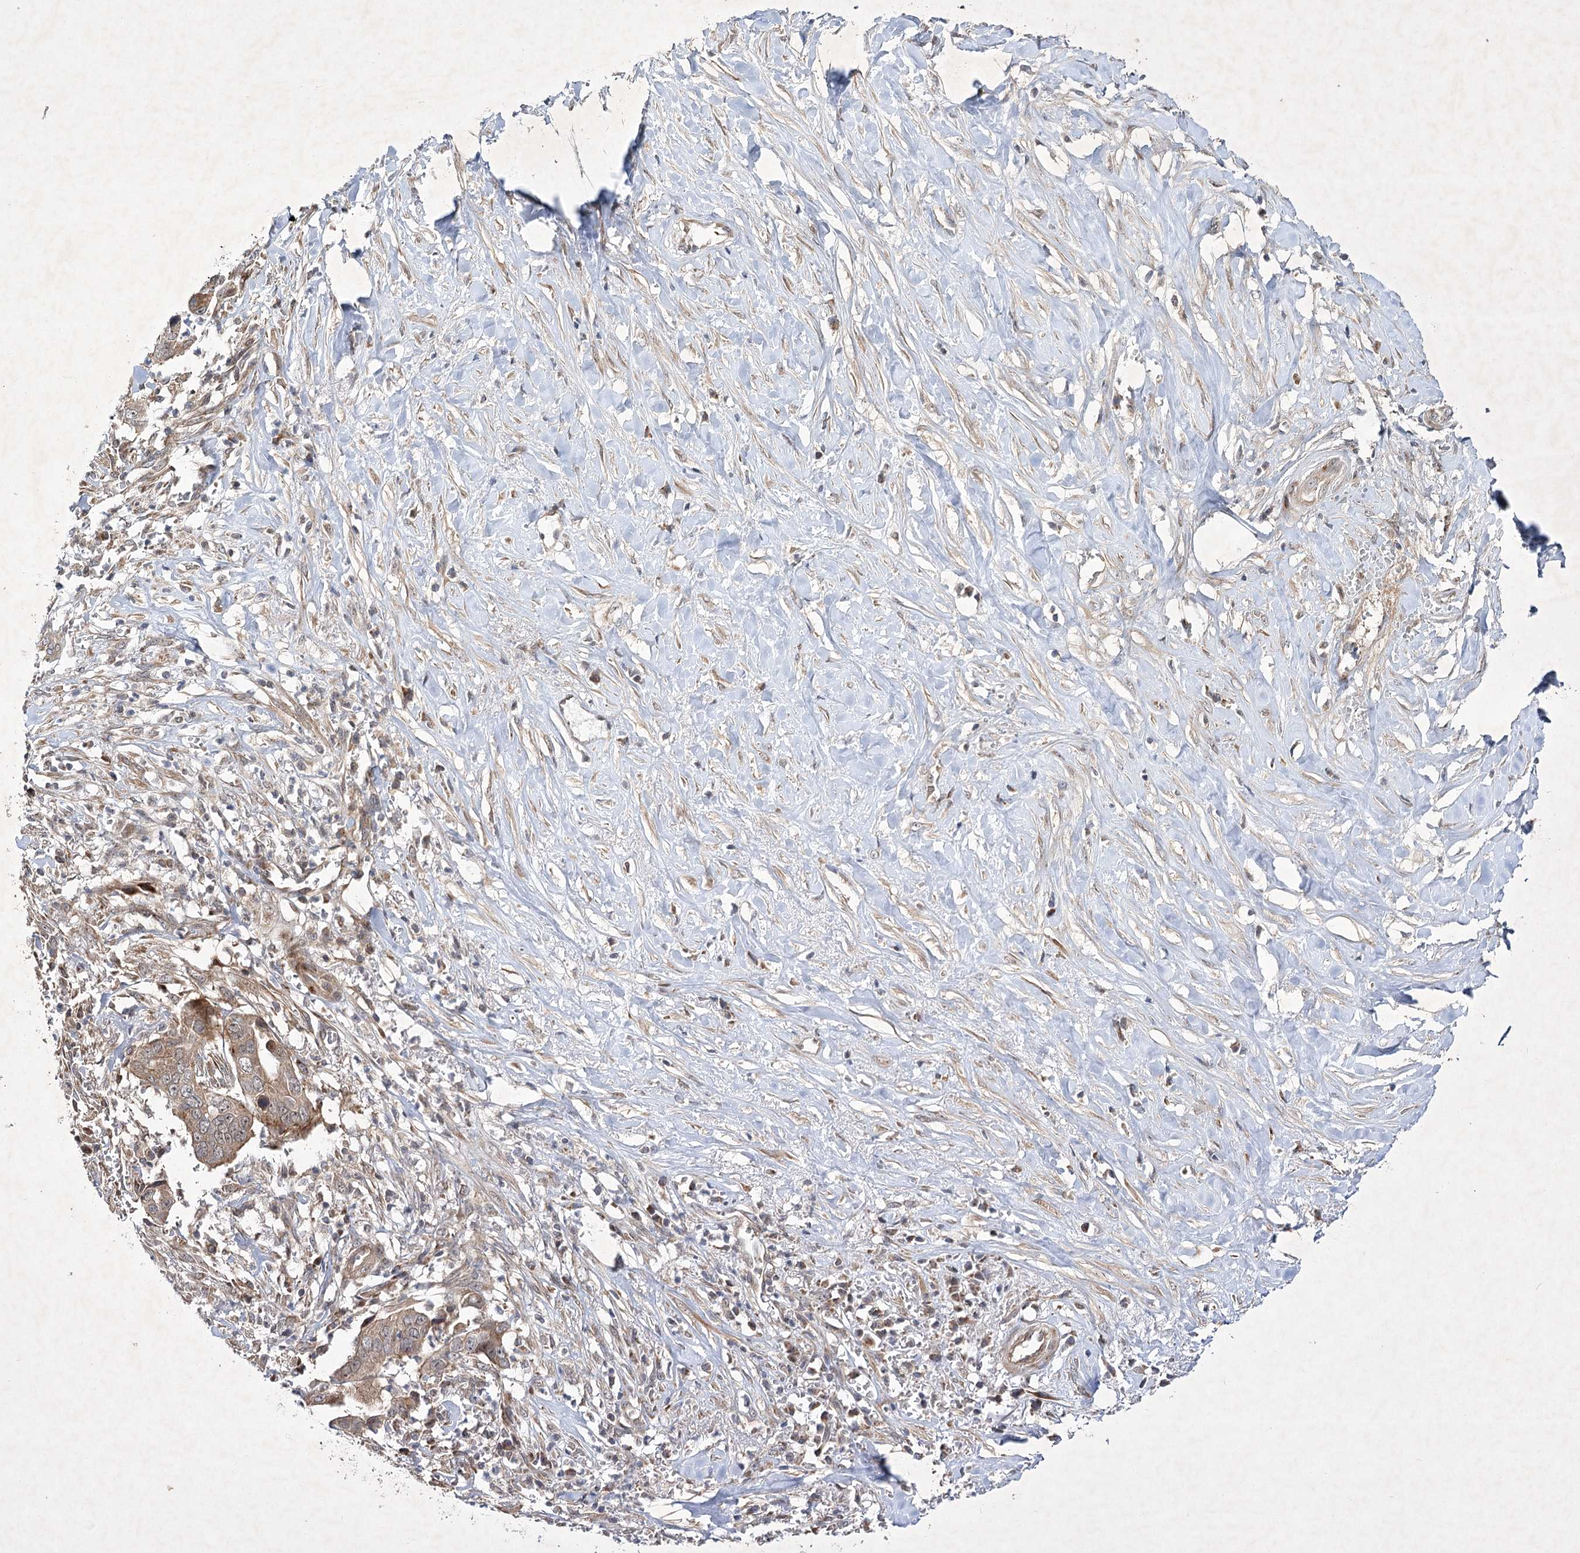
{"staining": {"intensity": "weak", "quantity": ">75%", "location": "cytoplasmic/membranous"}, "tissue": "liver cancer", "cell_type": "Tumor cells", "image_type": "cancer", "snomed": [{"axis": "morphology", "description": "Cholangiocarcinoma"}, {"axis": "topography", "description": "Liver"}], "caption": "Liver cancer (cholangiocarcinoma) was stained to show a protein in brown. There is low levels of weak cytoplasmic/membranous expression in approximately >75% of tumor cells. The staining was performed using DAB (3,3'-diaminobenzidine) to visualize the protein expression in brown, while the nuclei were stained in blue with hematoxylin (Magnification: 20x).", "gene": "SCRN3", "patient": {"sex": "female", "age": 79}}